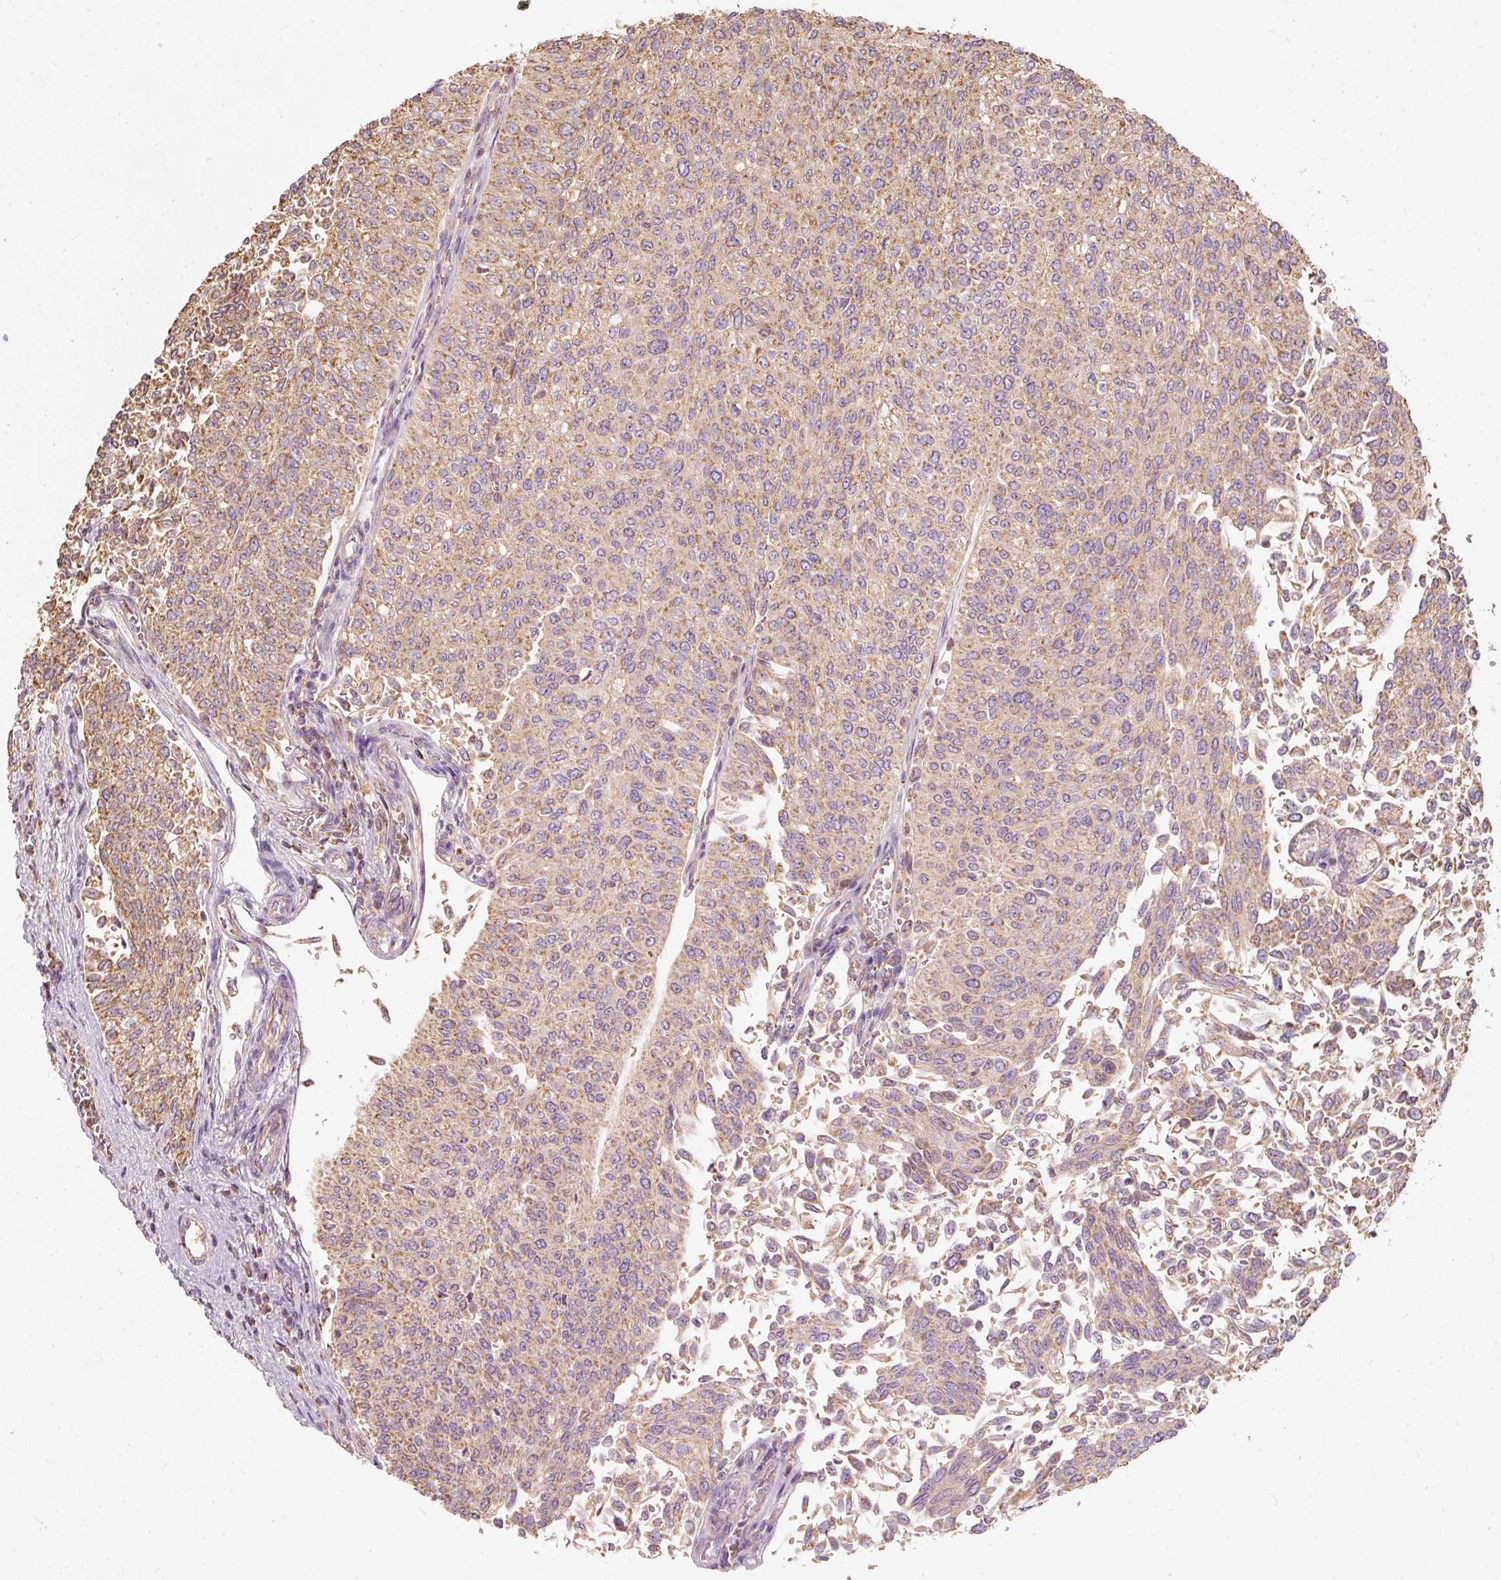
{"staining": {"intensity": "moderate", "quantity": ">75%", "location": "cytoplasmic/membranous"}, "tissue": "urothelial cancer", "cell_type": "Tumor cells", "image_type": "cancer", "snomed": [{"axis": "morphology", "description": "Urothelial carcinoma, NOS"}, {"axis": "topography", "description": "Urinary bladder"}], "caption": "This photomicrograph shows immunohistochemistry staining of human urothelial cancer, with medium moderate cytoplasmic/membranous staining in approximately >75% of tumor cells.", "gene": "PSENEN", "patient": {"sex": "male", "age": 59}}